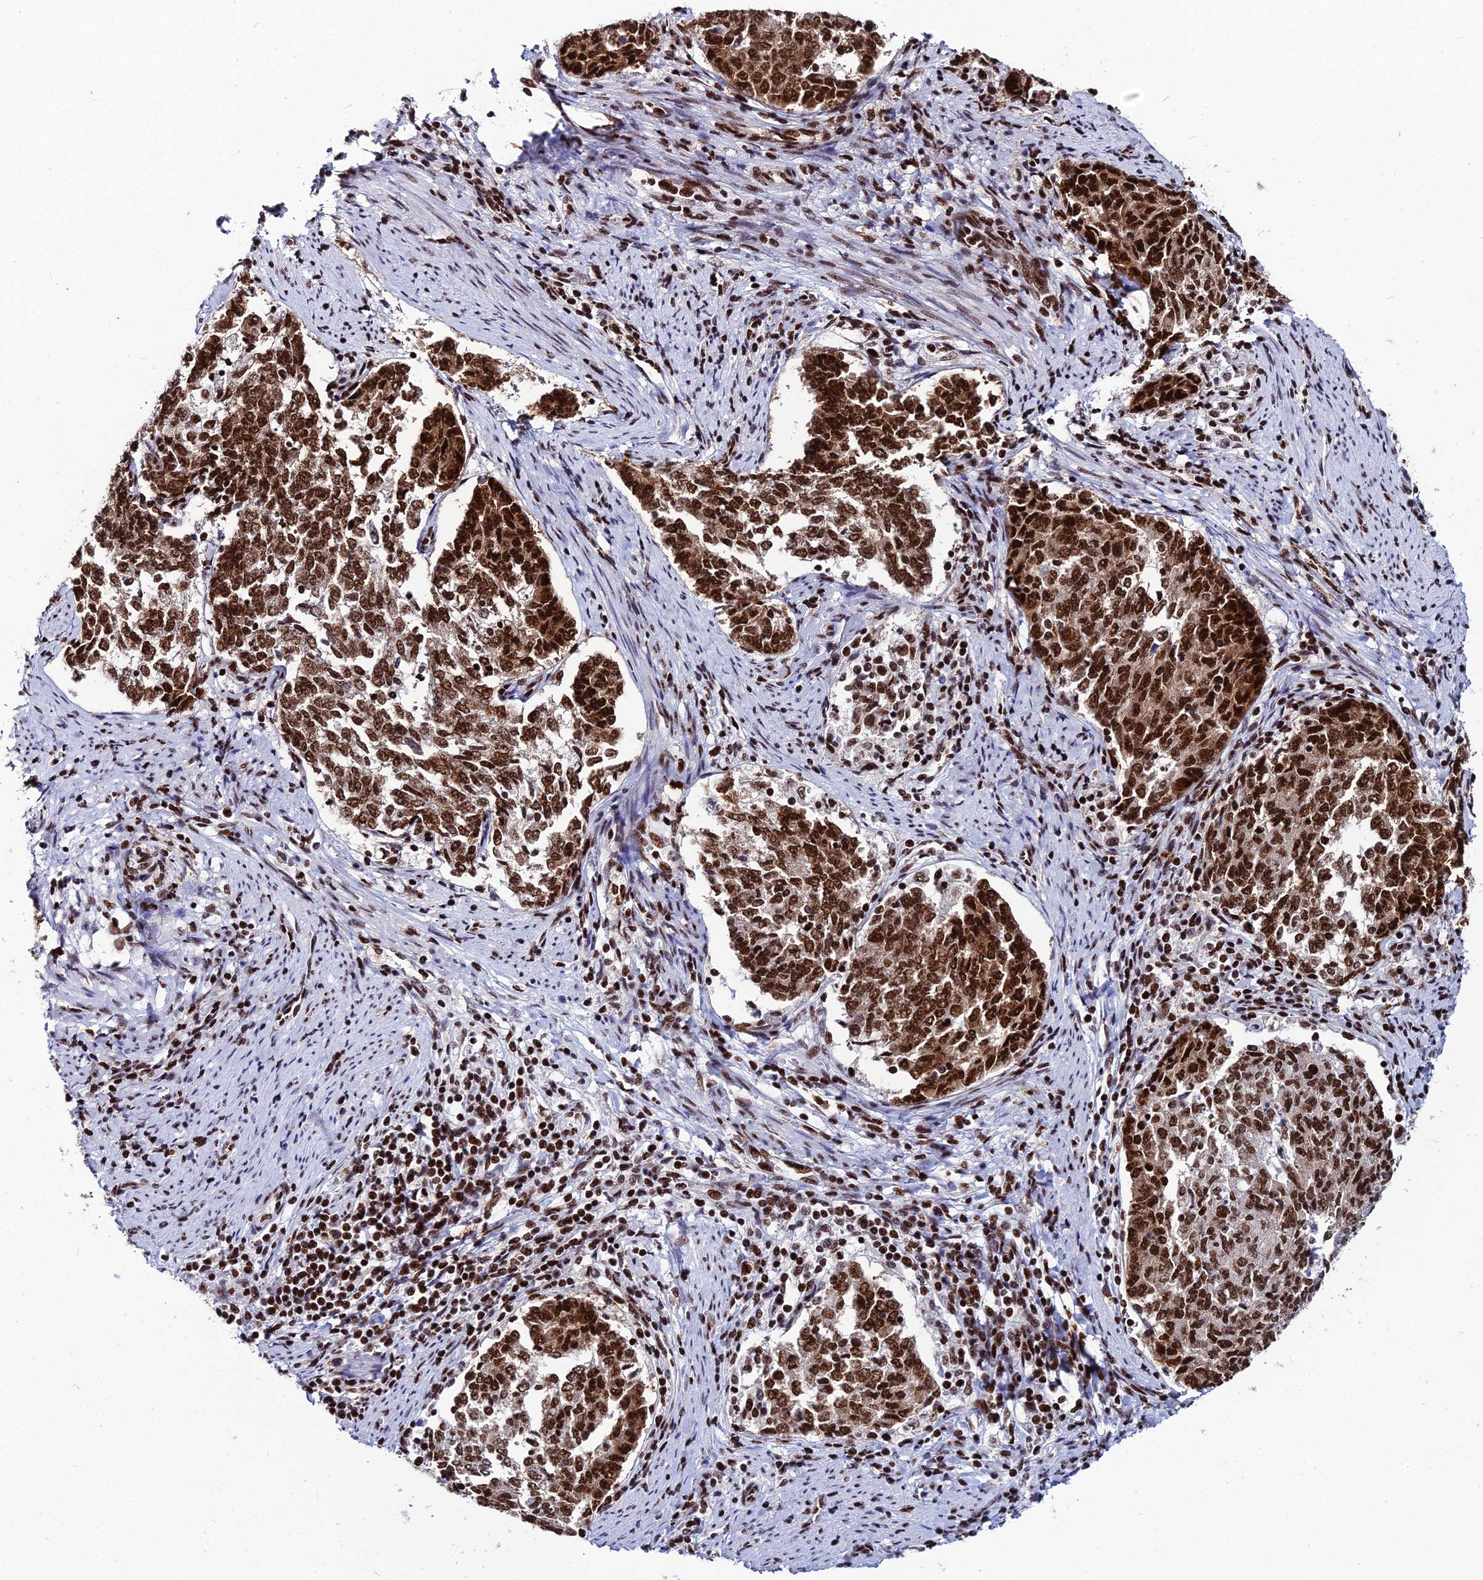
{"staining": {"intensity": "strong", "quantity": ">75%", "location": "nuclear"}, "tissue": "endometrial cancer", "cell_type": "Tumor cells", "image_type": "cancer", "snomed": [{"axis": "morphology", "description": "Adenocarcinoma, NOS"}, {"axis": "topography", "description": "Endometrium"}], "caption": "High-power microscopy captured an IHC histopathology image of adenocarcinoma (endometrial), revealing strong nuclear expression in approximately >75% of tumor cells.", "gene": "HNRNPH1", "patient": {"sex": "female", "age": 80}}